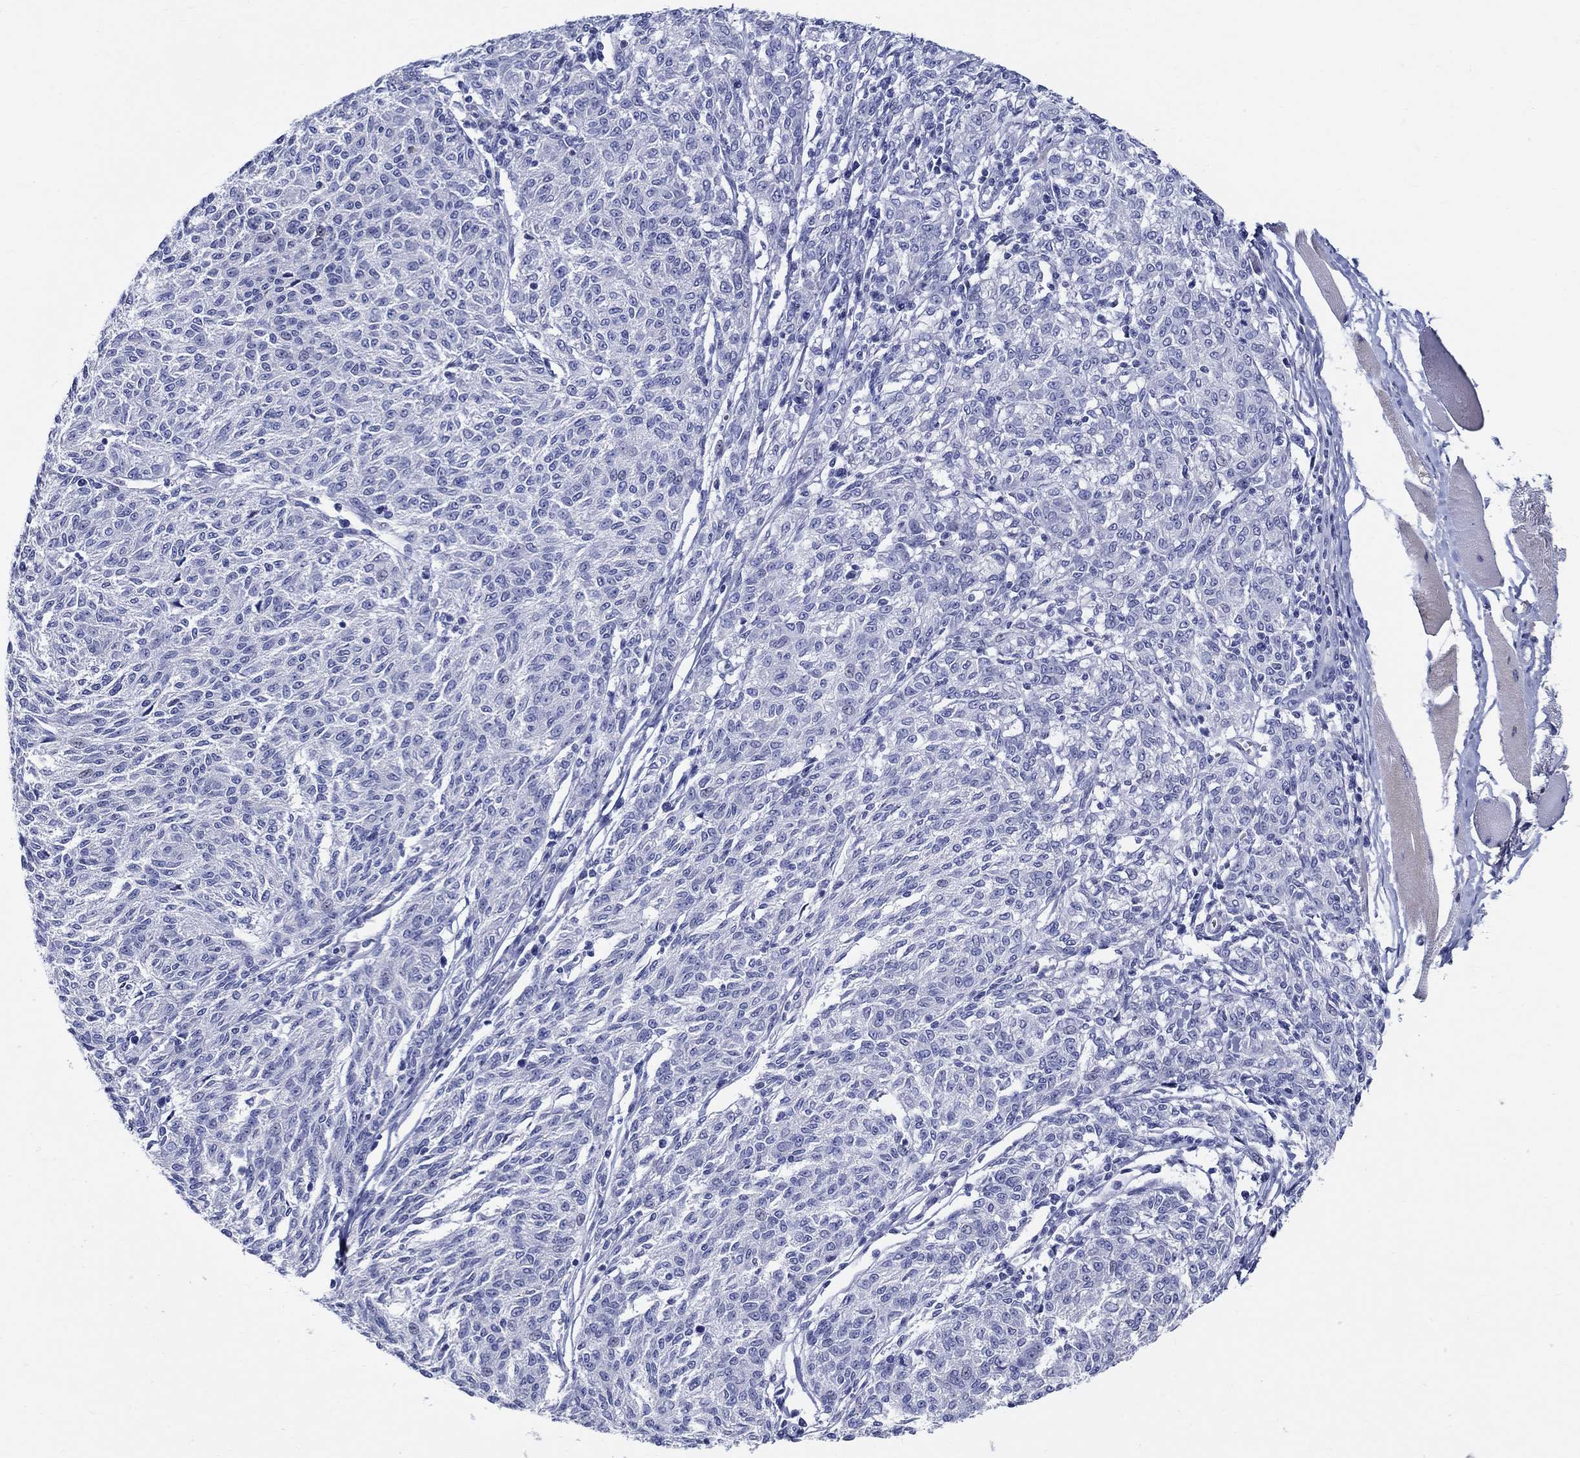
{"staining": {"intensity": "negative", "quantity": "none", "location": "none"}, "tissue": "melanoma", "cell_type": "Tumor cells", "image_type": "cancer", "snomed": [{"axis": "morphology", "description": "Malignant melanoma, NOS"}, {"axis": "topography", "description": "Skin"}], "caption": "An image of malignant melanoma stained for a protein shows no brown staining in tumor cells.", "gene": "CRYGS", "patient": {"sex": "female", "age": 72}}